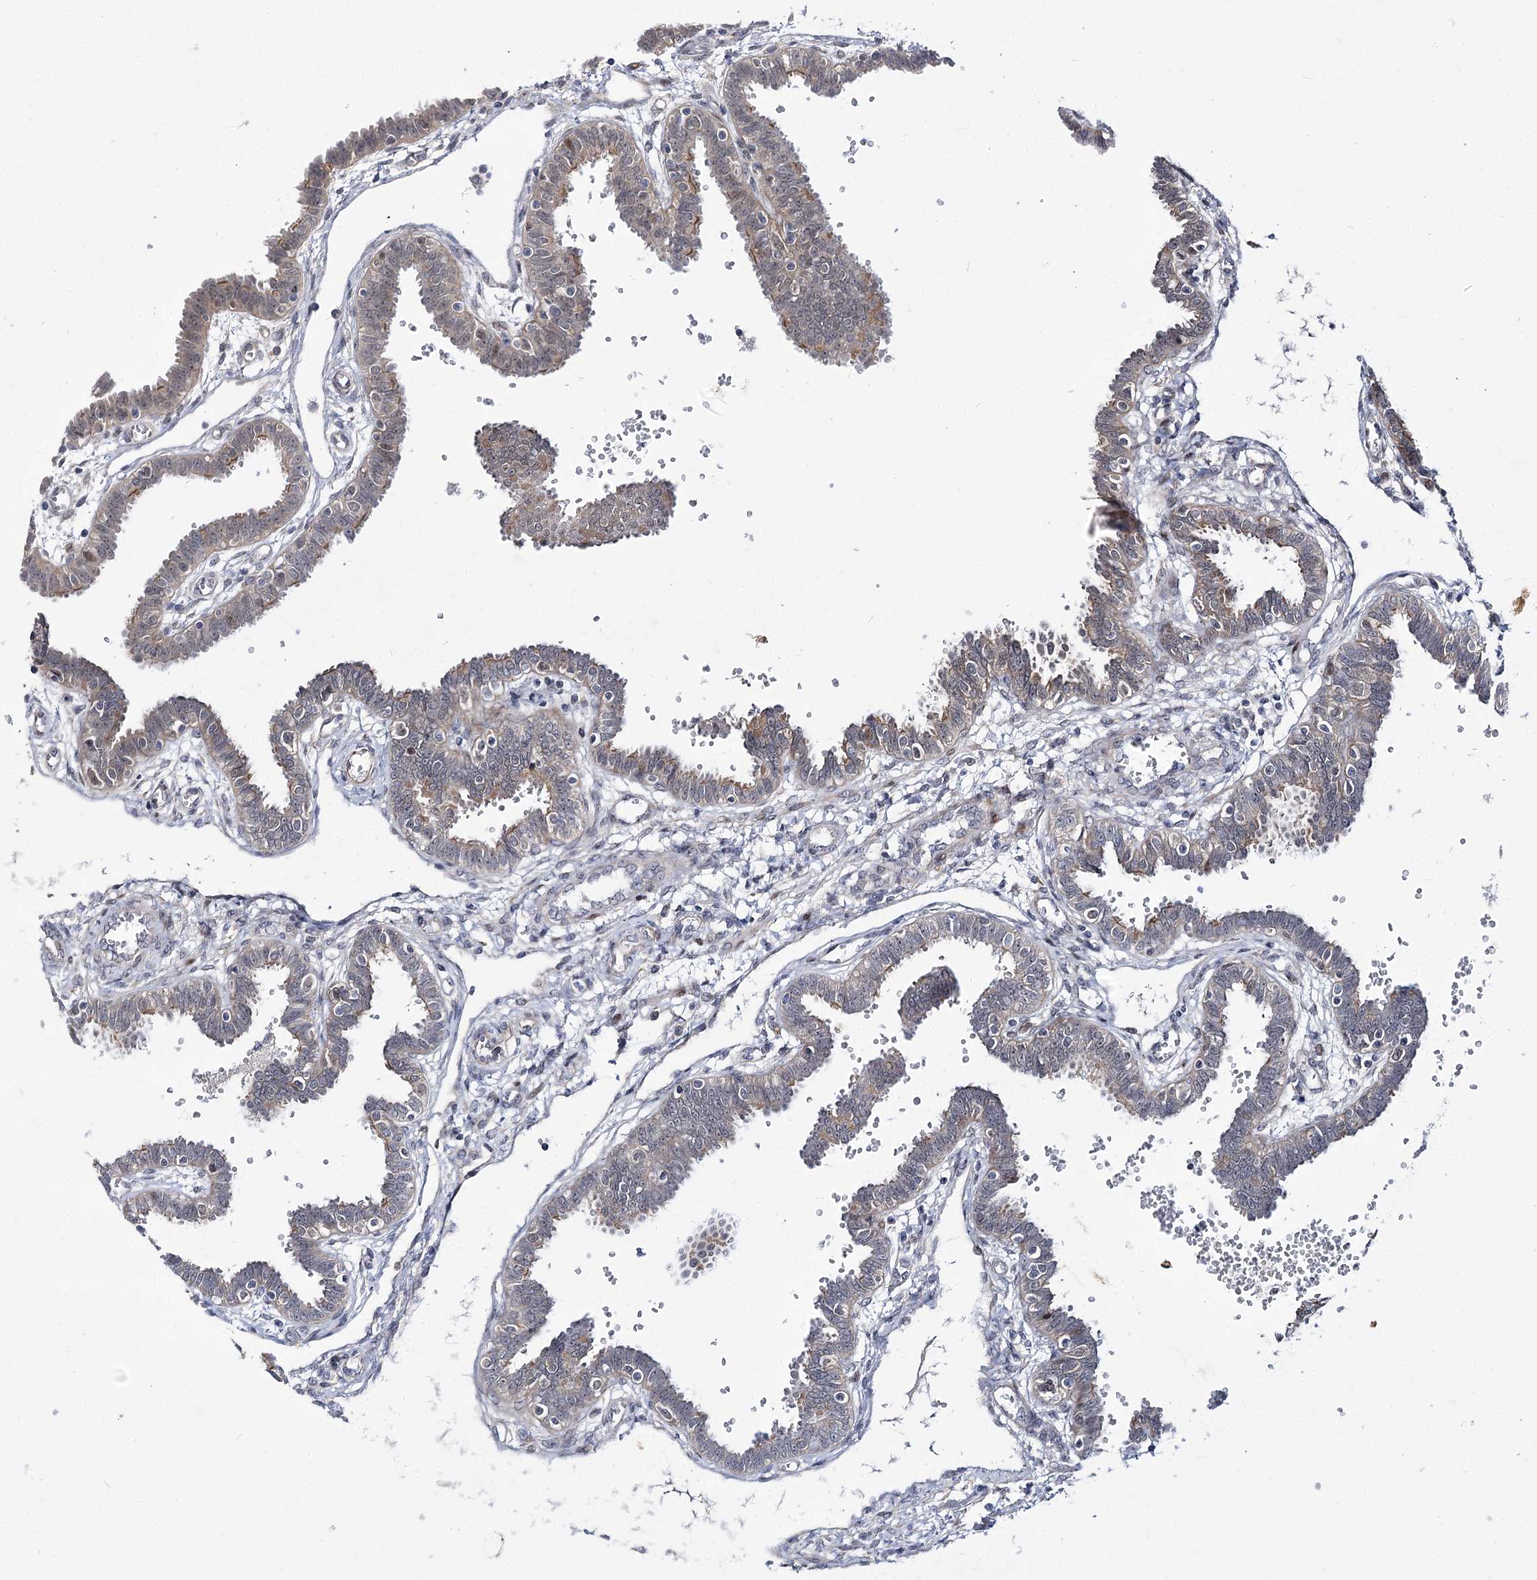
{"staining": {"intensity": "weak", "quantity": "25%-75%", "location": "cytoplasmic/membranous"}, "tissue": "fallopian tube", "cell_type": "Glandular cells", "image_type": "normal", "snomed": [{"axis": "morphology", "description": "Normal tissue, NOS"}, {"axis": "topography", "description": "Fallopian tube"}], "caption": "Immunohistochemistry image of unremarkable human fallopian tube stained for a protein (brown), which exhibits low levels of weak cytoplasmic/membranous expression in about 25%-75% of glandular cells.", "gene": "ARHGAP32", "patient": {"sex": "female", "age": 32}}